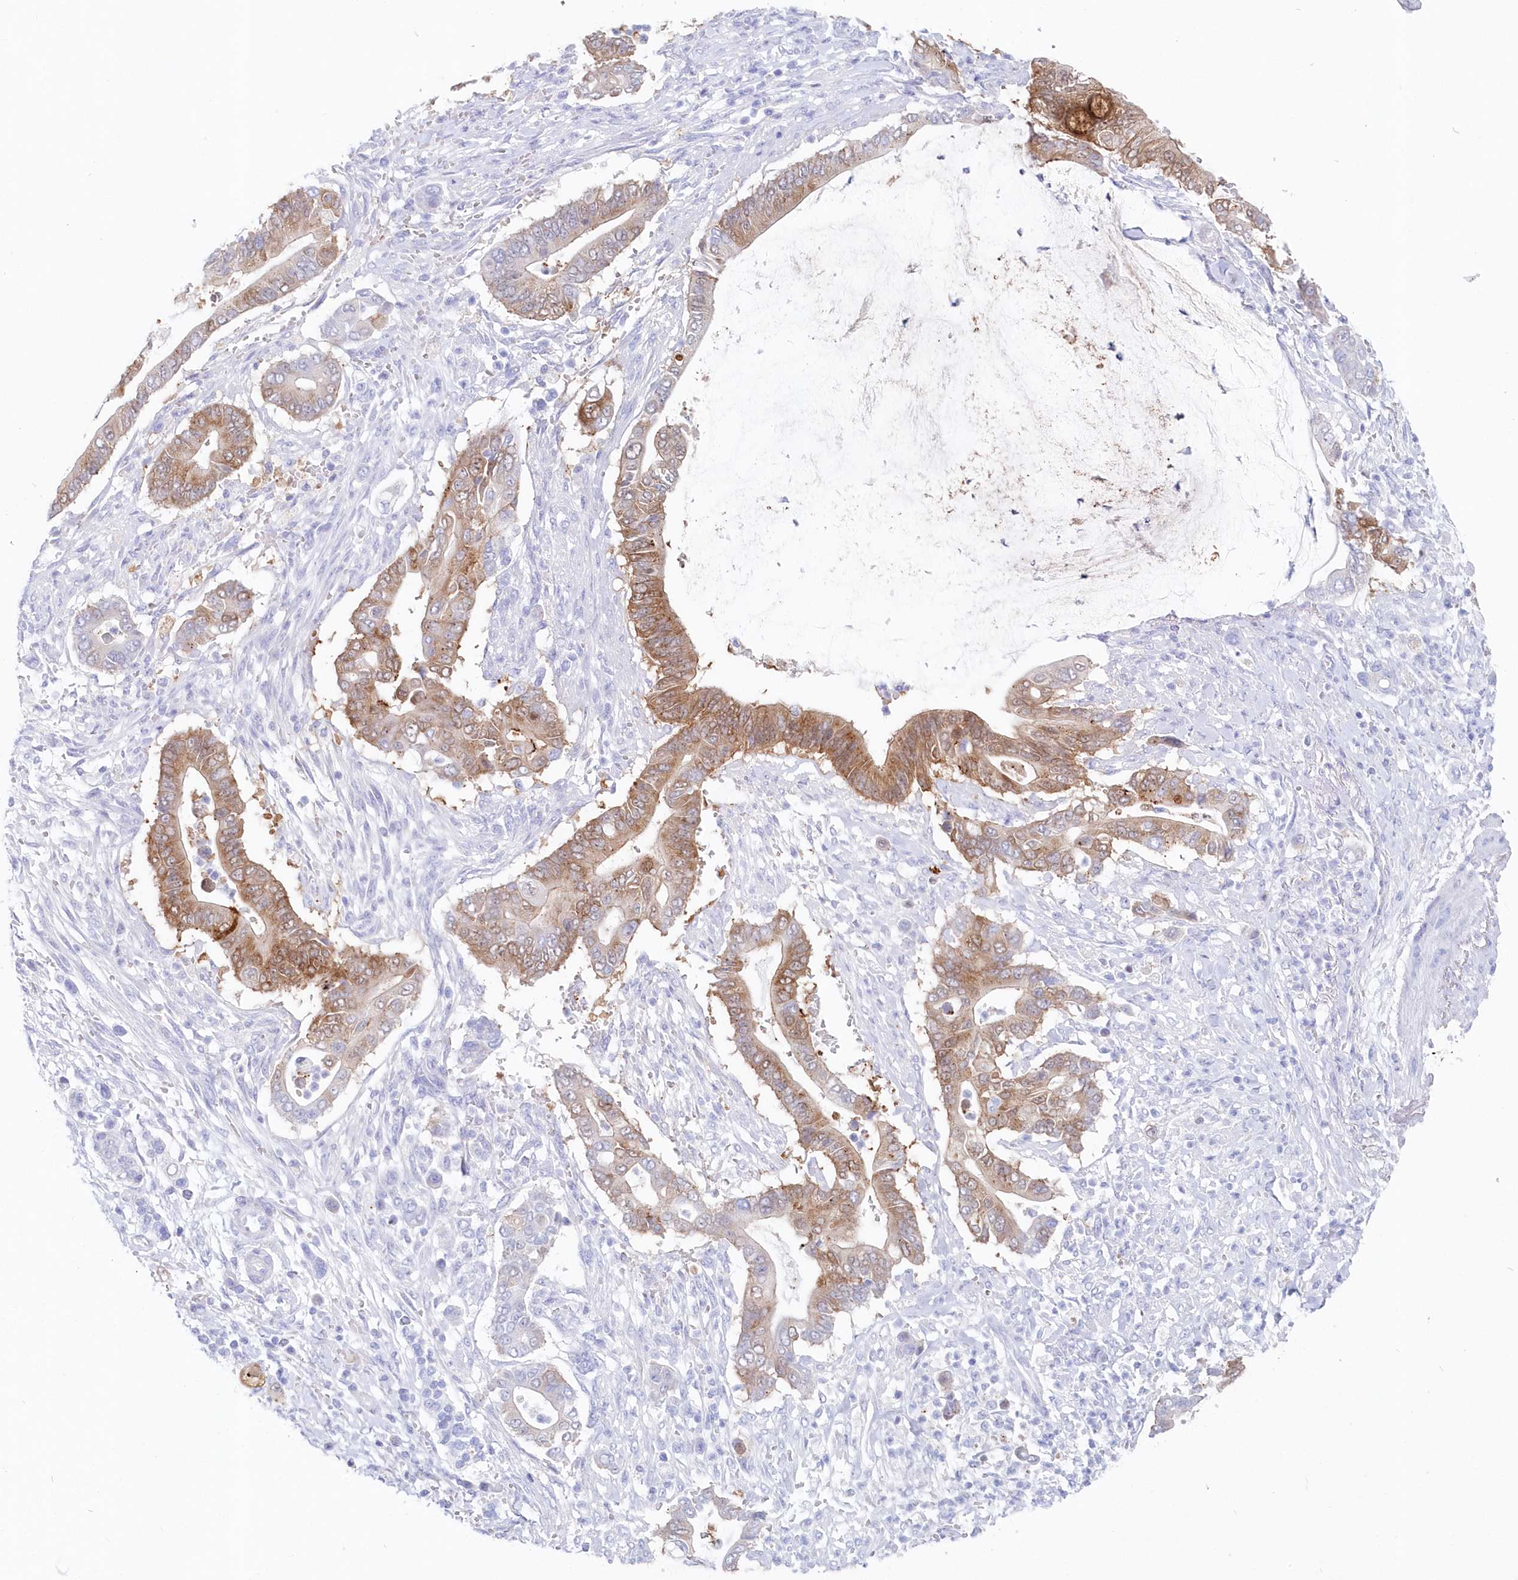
{"staining": {"intensity": "moderate", "quantity": "25%-75%", "location": "cytoplasmic/membranous"}, "tissue": "pancreatic cancer", "cell_type": "Tumor cells", "image_type": "cancer", "snomed": [{"axis": "morphology", "description": "Adenocarcinoma, NOS"}, {"axis": "topography", "description": "Pancreas"}], "caption": "Human pancreatic cancer (adenocarcinoma) stained for a protein (brown) exhibits moderate cytoplasmic/membranous positive expression in approximately 25%-75% of tumor cells.", "gene": "CSNK1G2", "patient": {"sex": "male", "age": 68}}